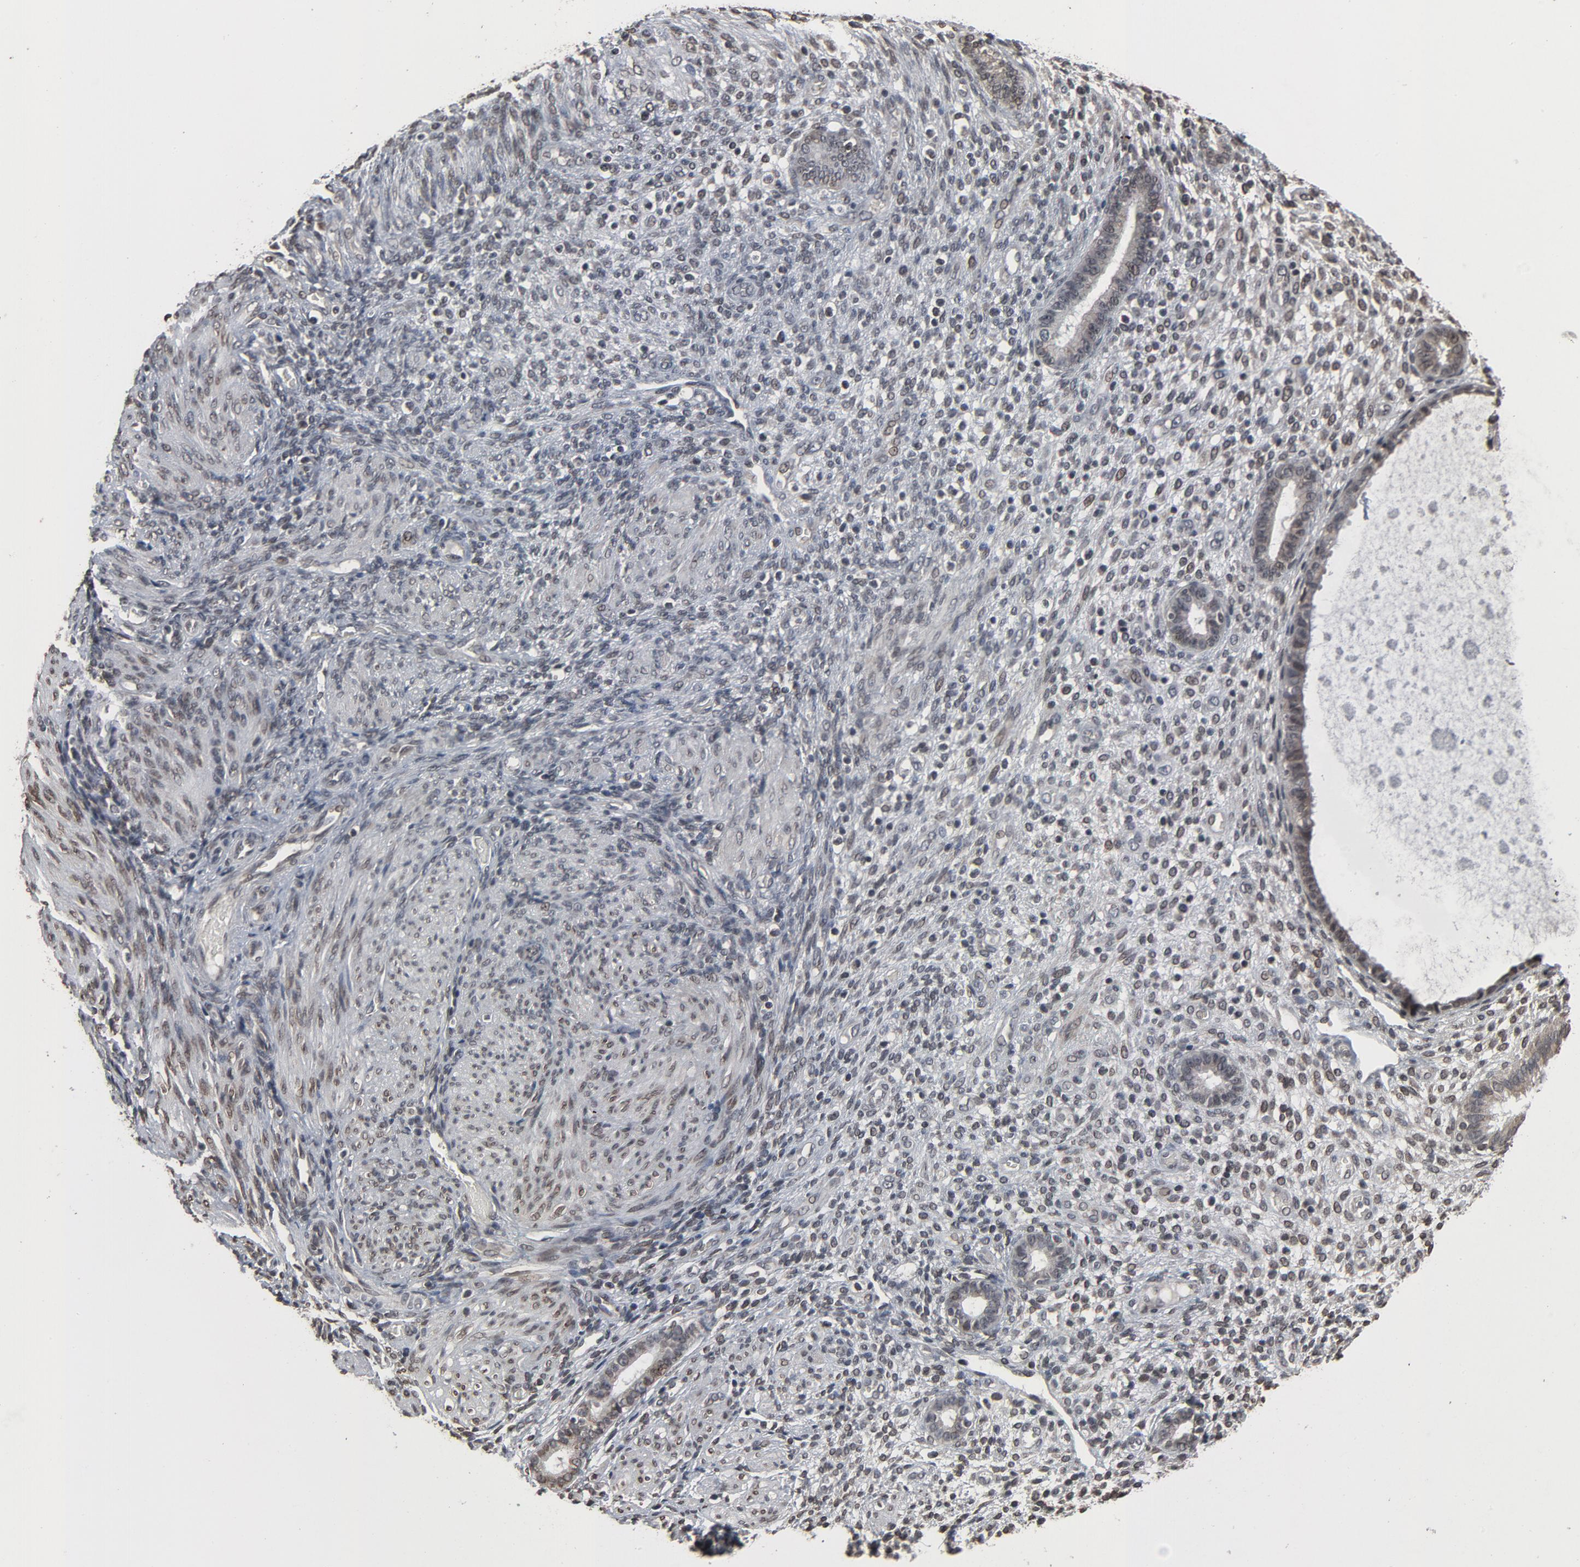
{"staining": {"intensity": "weak", "quantity": "<25%", "location": "nuclear"}, "tissue": "endometrium", "cell_type": "Cells in endometrial stroma", "image_type": "normal", "snomed": [{"axis": "morphology", "description": "Normal tissue, NOS"}, {"axis": "topography", "description": "Endometrium"}], "caption": "Immunohistochemical staining of normal human endometrium shows no significant positivity in cells in endometrial stroma. (DAB (3,3'-diaminobenzidine) IHC with hematoxylin counter stain).", "gene": "POM121", "patient": {"sex": "female", "age": 72}}